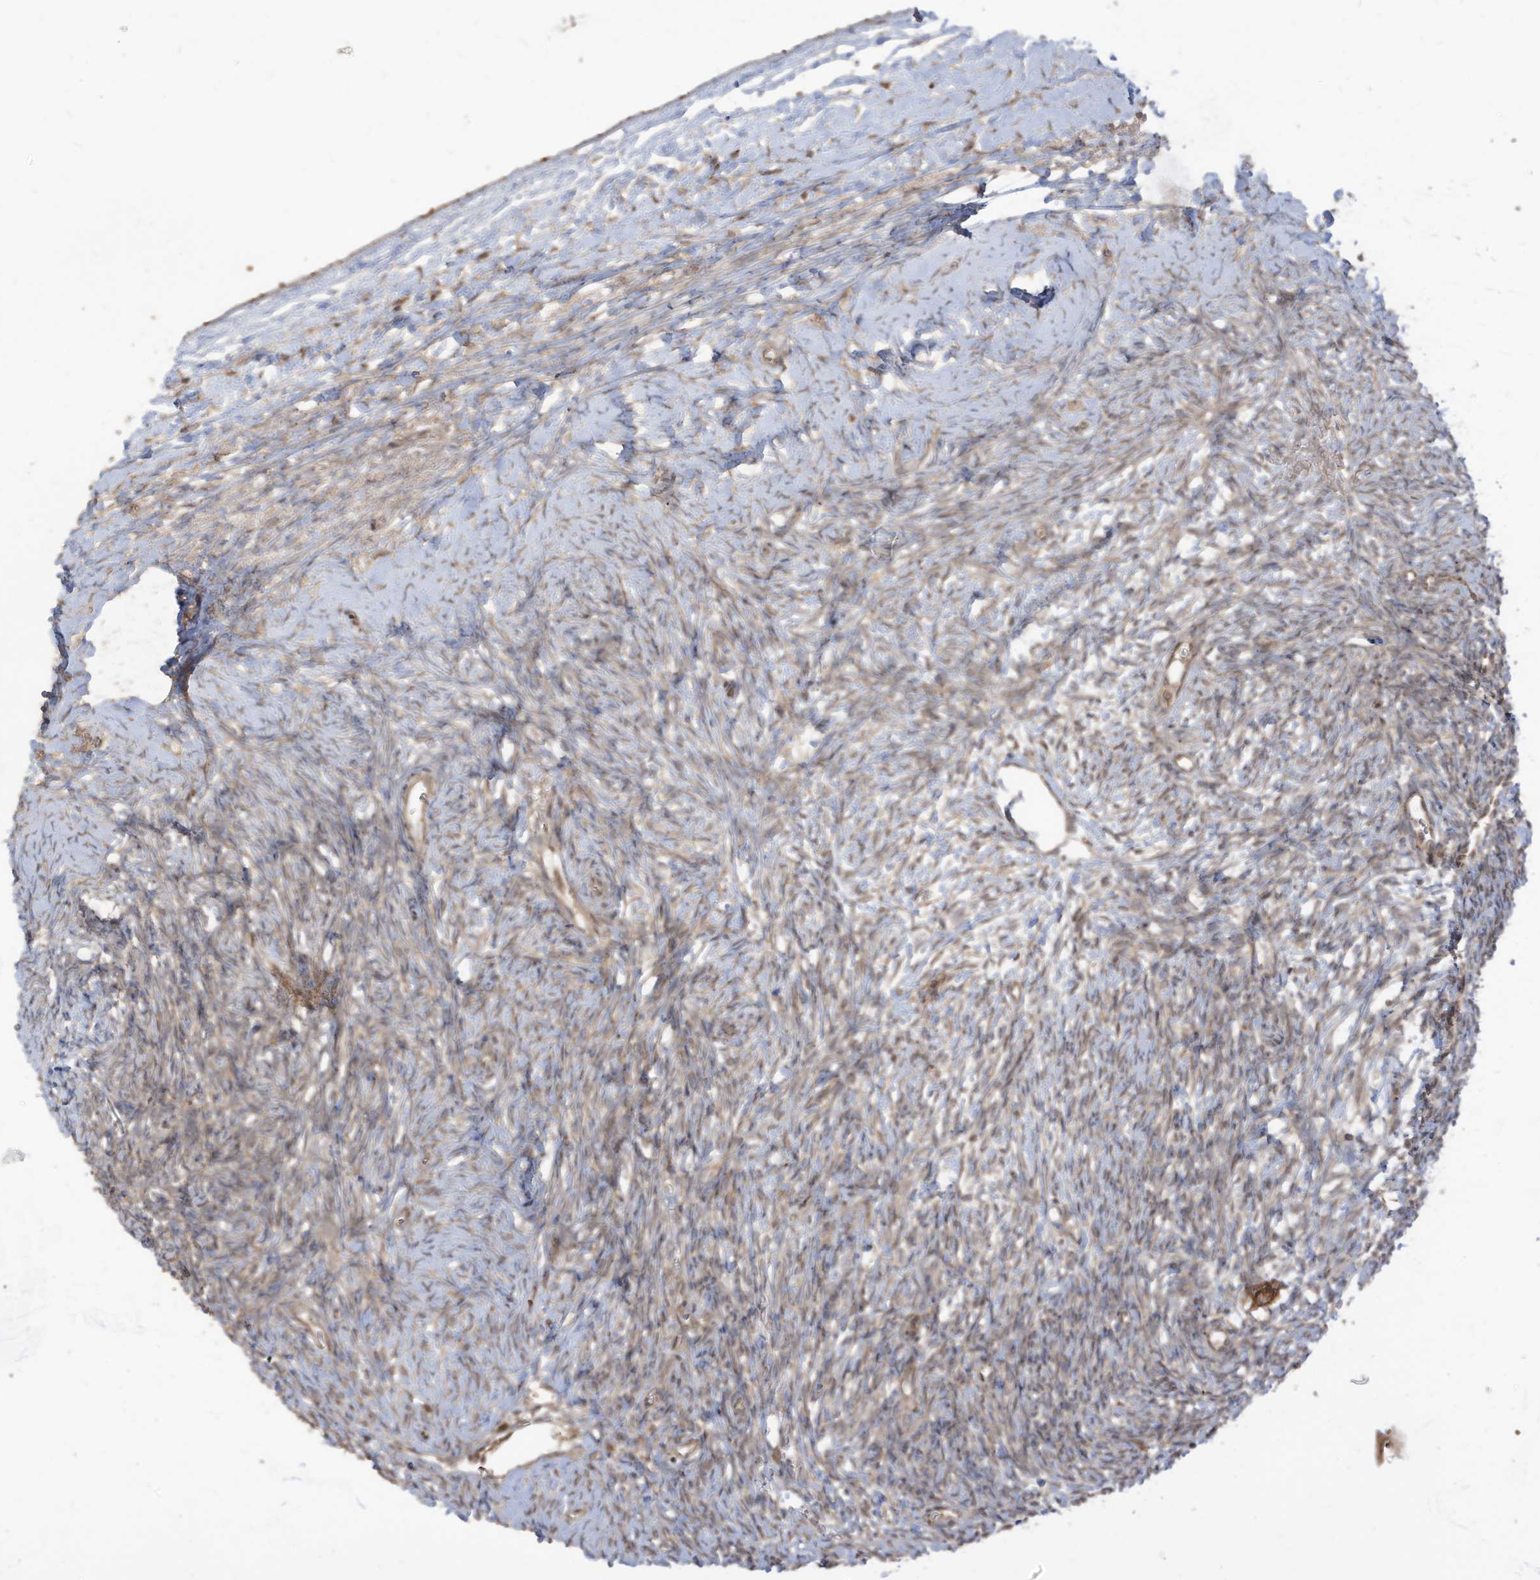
{"staining": {"intensity": "weak", "quantity": "25%-75%", "location": "cytoplasmic/membranous"}, "tissue": "ovary", "cell_type": "Ovarian stroma cells", "image_type": "normal", "snomed": [{"axis": "morphology", "description": "Normal tissue, NOS"}, {"axis": "morphology", "description": "Developmental malformation"}, {"axis": "topography", "description": "Ovary"}], "caption": "IHC staining of unremarkable ovary, which displays low levels of weak cytoplasmic/membranous positivity in about 25%-75% of ovarian stroma cells indicating weak cytoplasmic/membranous protein staining. The staining was performed using DAB (brown) for protein detection and nuclei were counterstained in hematoxylin (blue).", "gene": "CARF", "patient": {"sex": "female", "age": 39}}